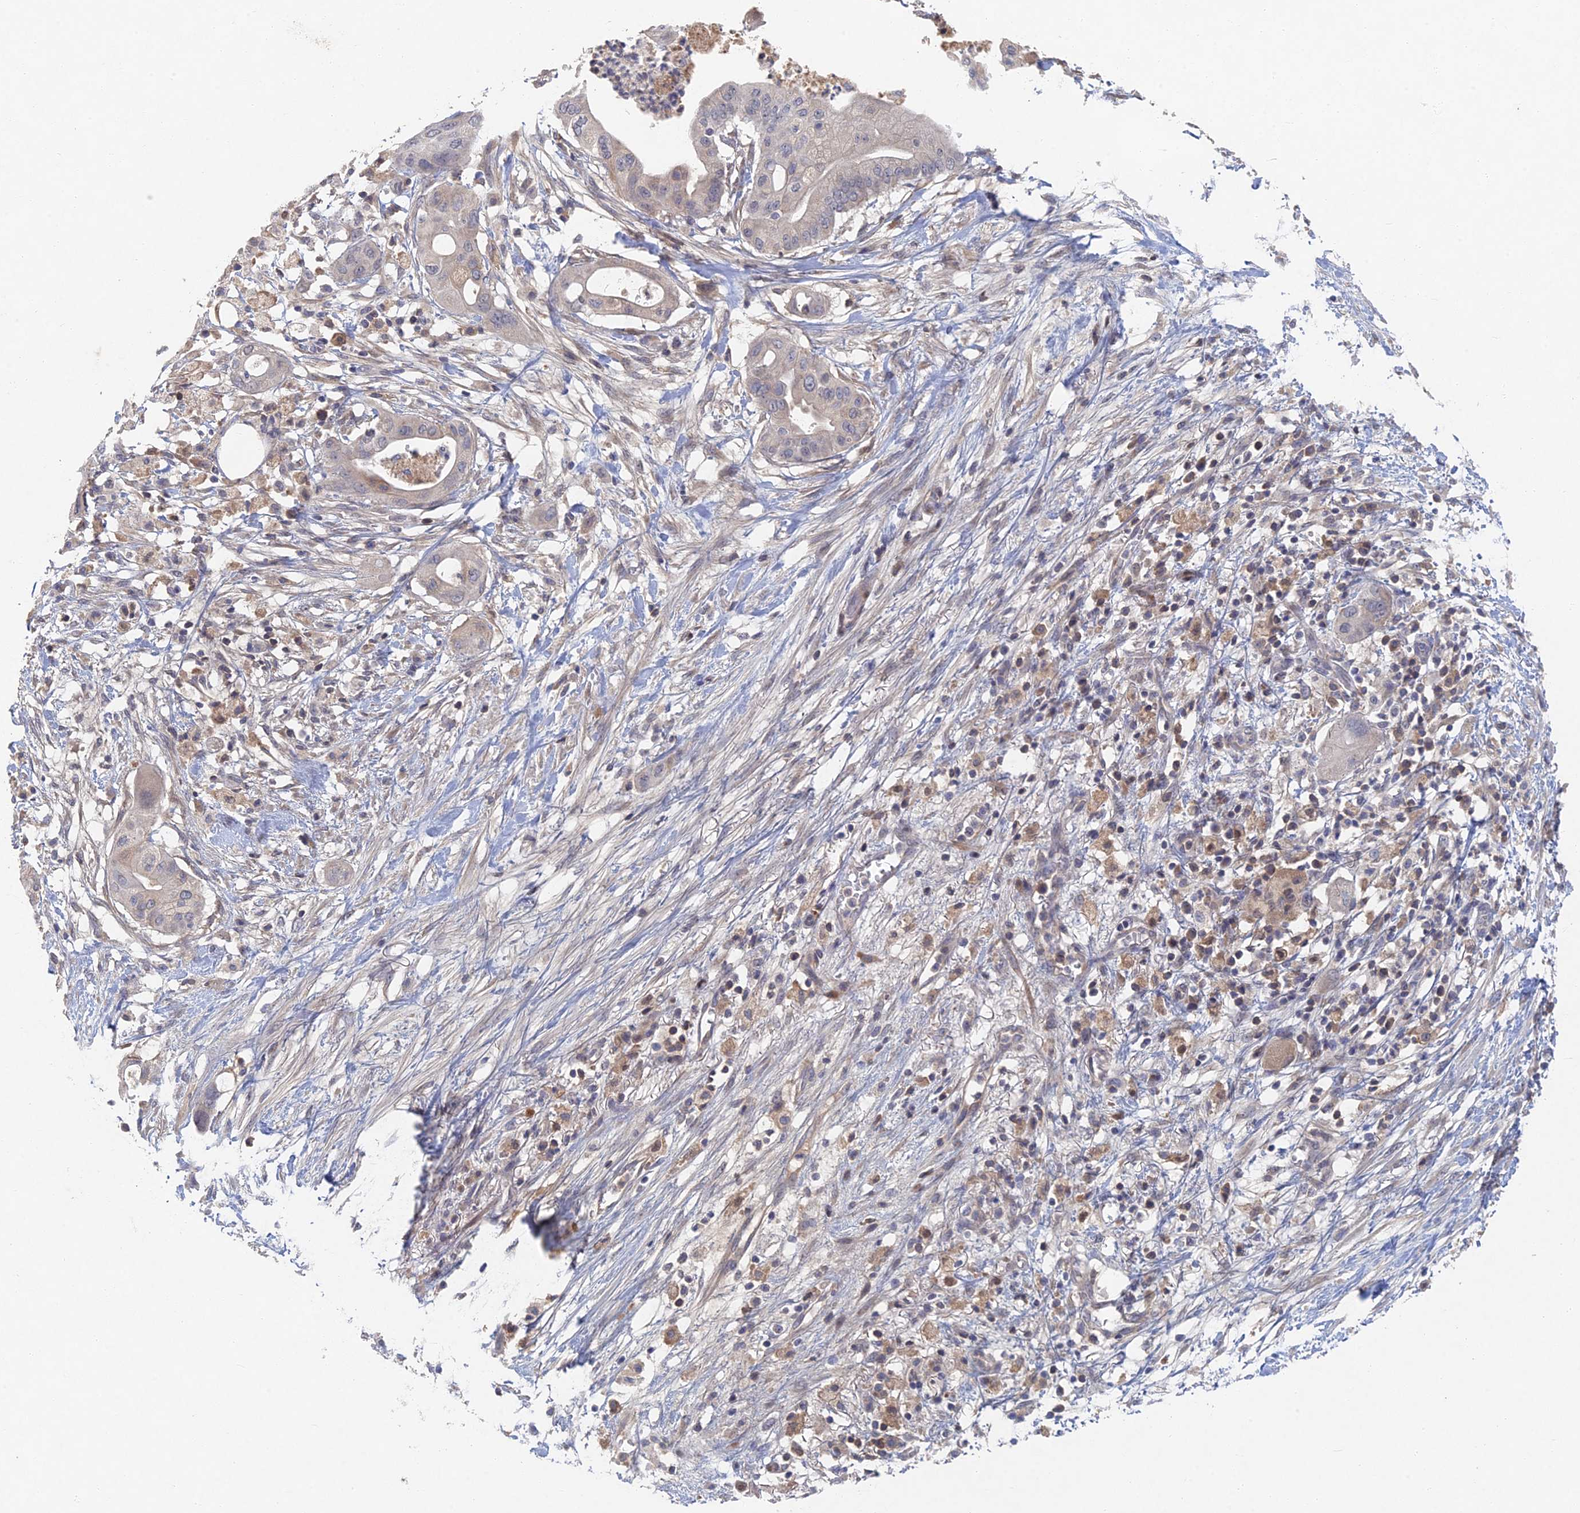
{"staining": {"intensity": "negative", "quantity": "none", "location": "none"}, "tissue": "pancreatic cancer", "cell_type": "Tumor cells", "image_type": "cancer", "snomed": [{"axis": "morphology", "description": "Adenocarcinoma, NOS"}, {"axis": "topography", "description": "Pancreas"}], "caption": "High power microscopy histopathology image of an IHC micrograph of pancreatic adenocarcinoma, revealing no significant staining in tumor cells.", "gene": "GNA15", "patient": {"sex": "male", "age": 68}}